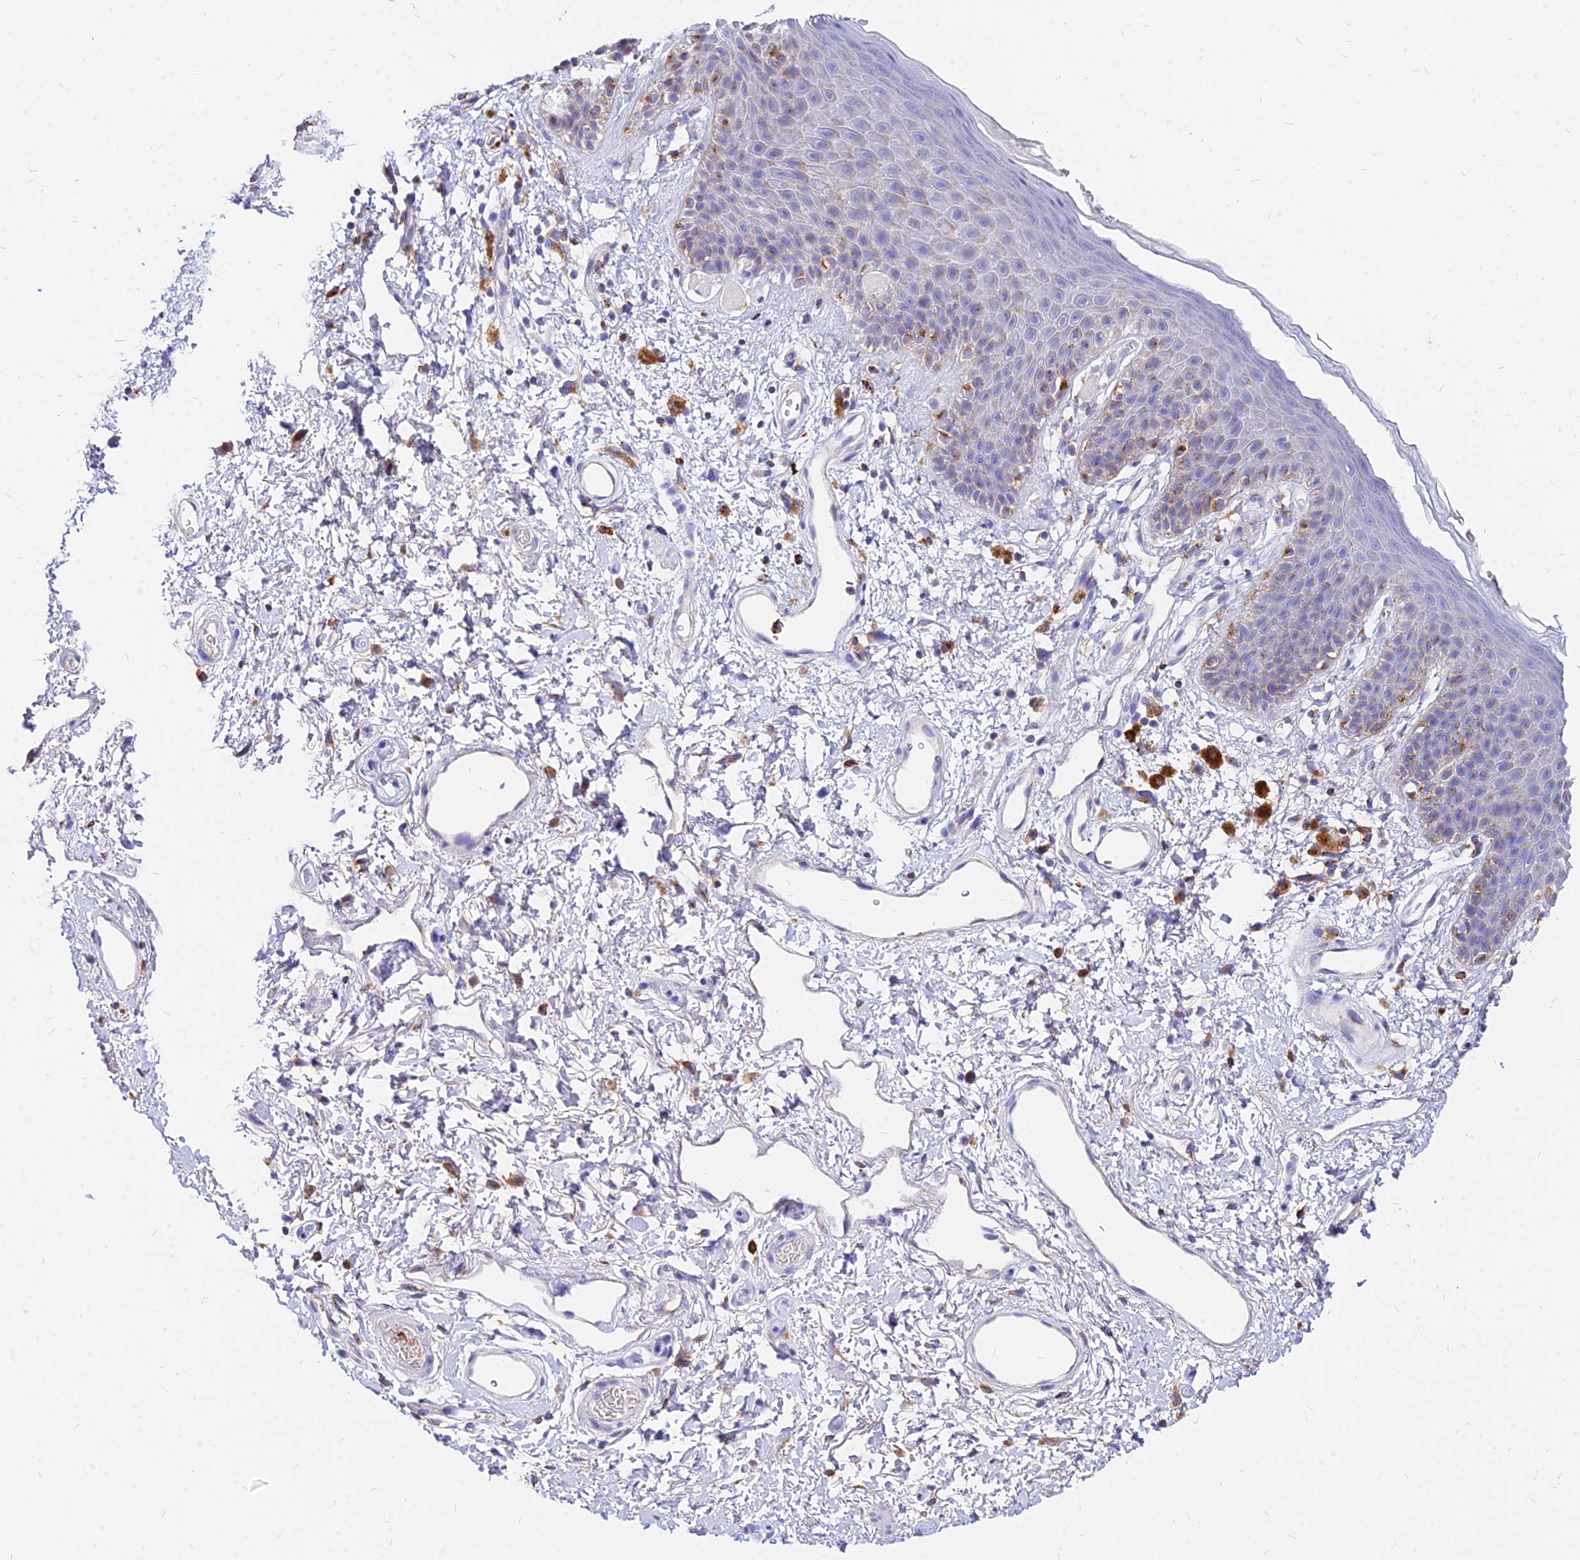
{"staining": {"intensity": "weak", "quantity": "25%-75%", "location": "cytoplasmic/membranous"}, "tissue": "skin", "cell_type": "Epidermal cells", "image_type": "normal", "snomed": [{"axis": "morphology", "description": "Normal tissue, NOS"}, {"axis": "topography", "description": "Anal"}], "caption": "High-power microscopy captured an IHC histopathology image of unremarkable skin, revealing weak cytoplasmic/membranous staining in about 25%-75% of epidermal cells. The protein of interest is shown in brown color, while the nuclei are stained blue.", "gene": "AGTRAP", "patient": {"sex": "female", "age": 46}}